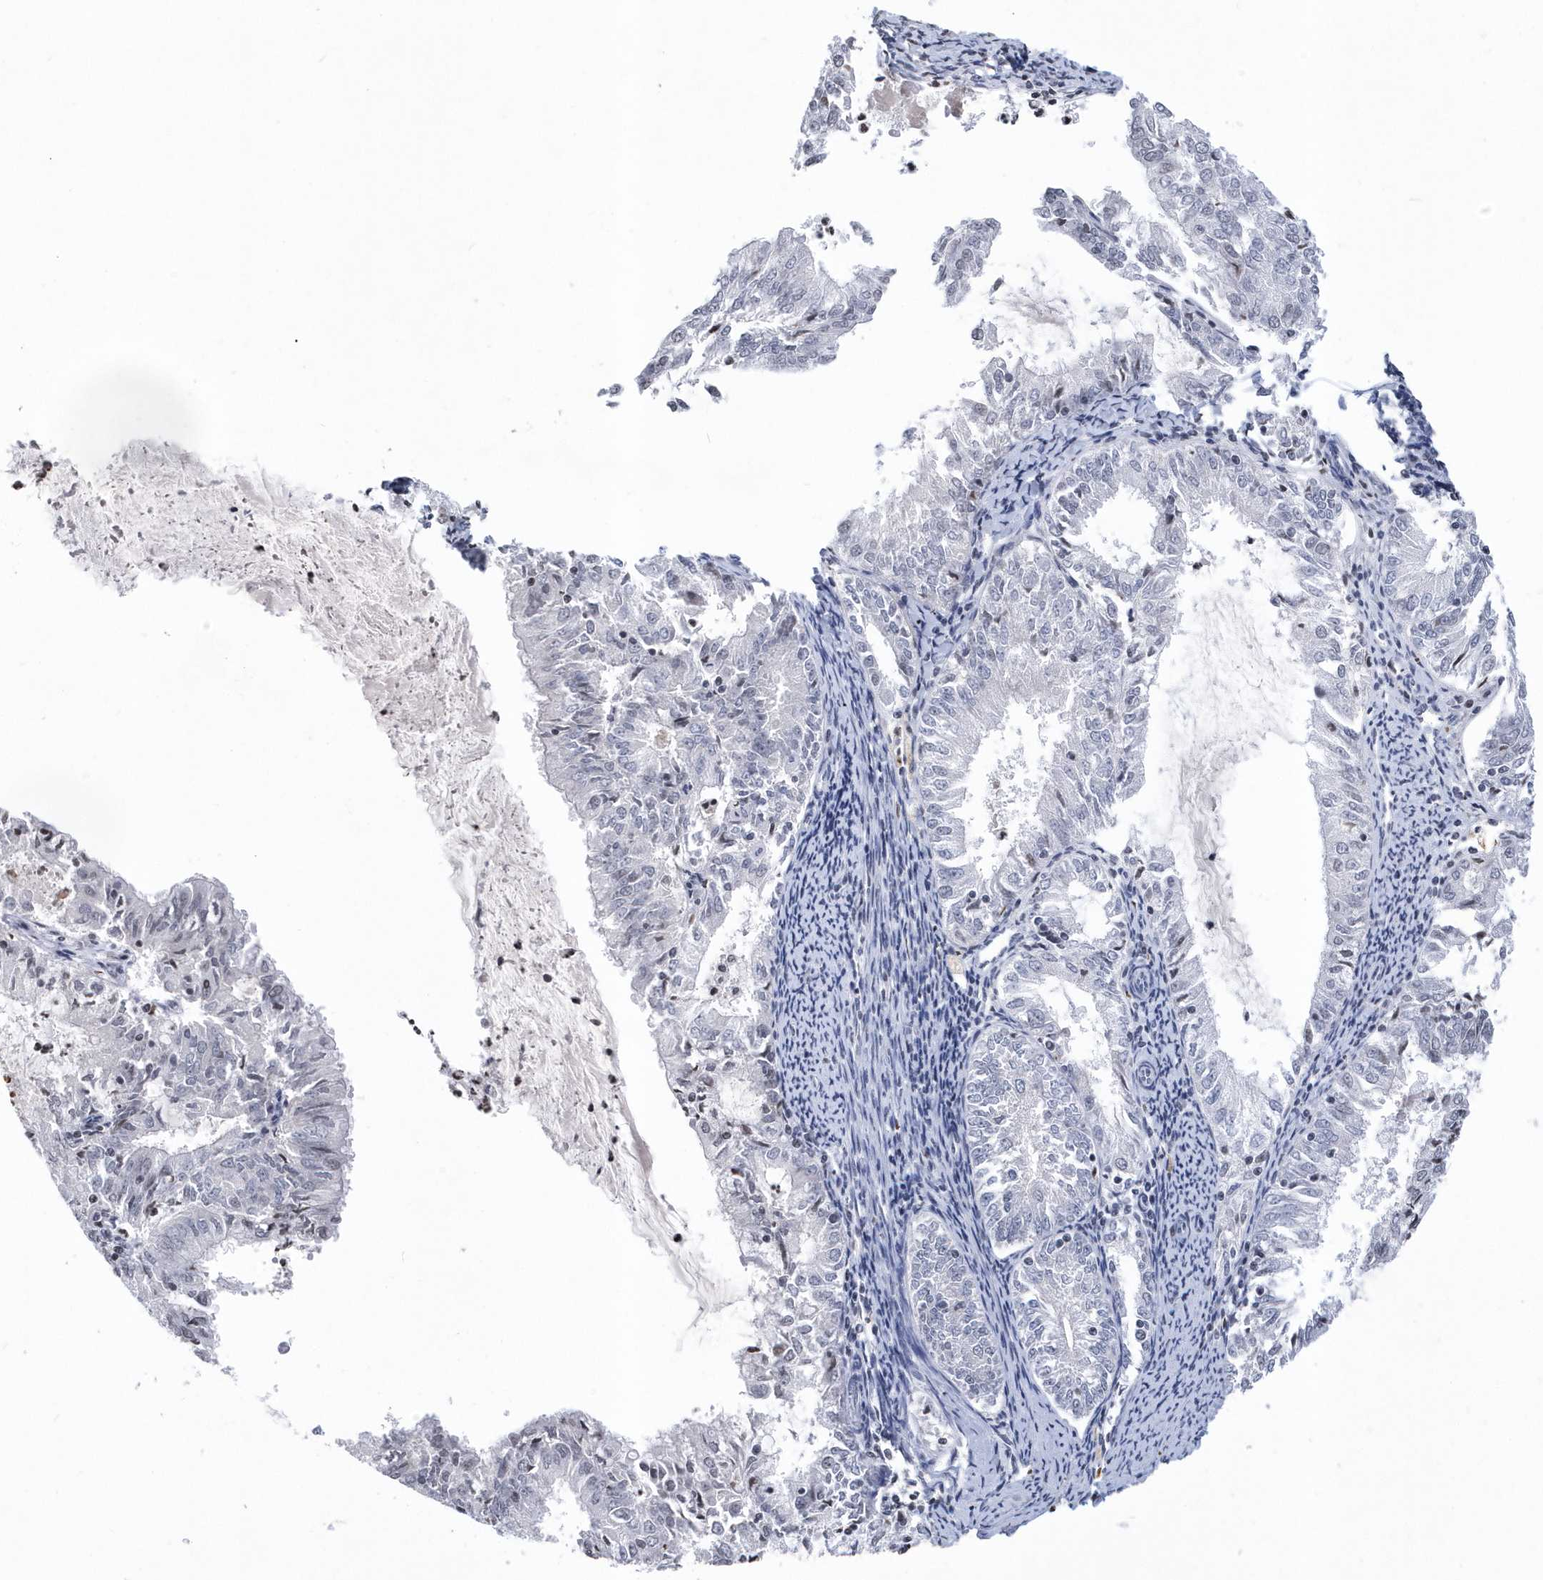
{"staining": {"intensity": "negative", "quantity": "none", "location": "none"}, "tissue": "endometrial cancer", "cell_type": "Tumor cells", "image_type": "cancer", "snomed": [{"axis": "morphology", "description": "Adenocarcinoma, NOS"}, {"axis": "topography", "description": "Endometrium"}], "caption": "DAB immunohistochemical staining of endometrial cancer reveals no significant staining in tumor cells. Nuclei are stained in blue.", "gene": "VWA5B2", "patient": {"sex": "female", "age": 57}}